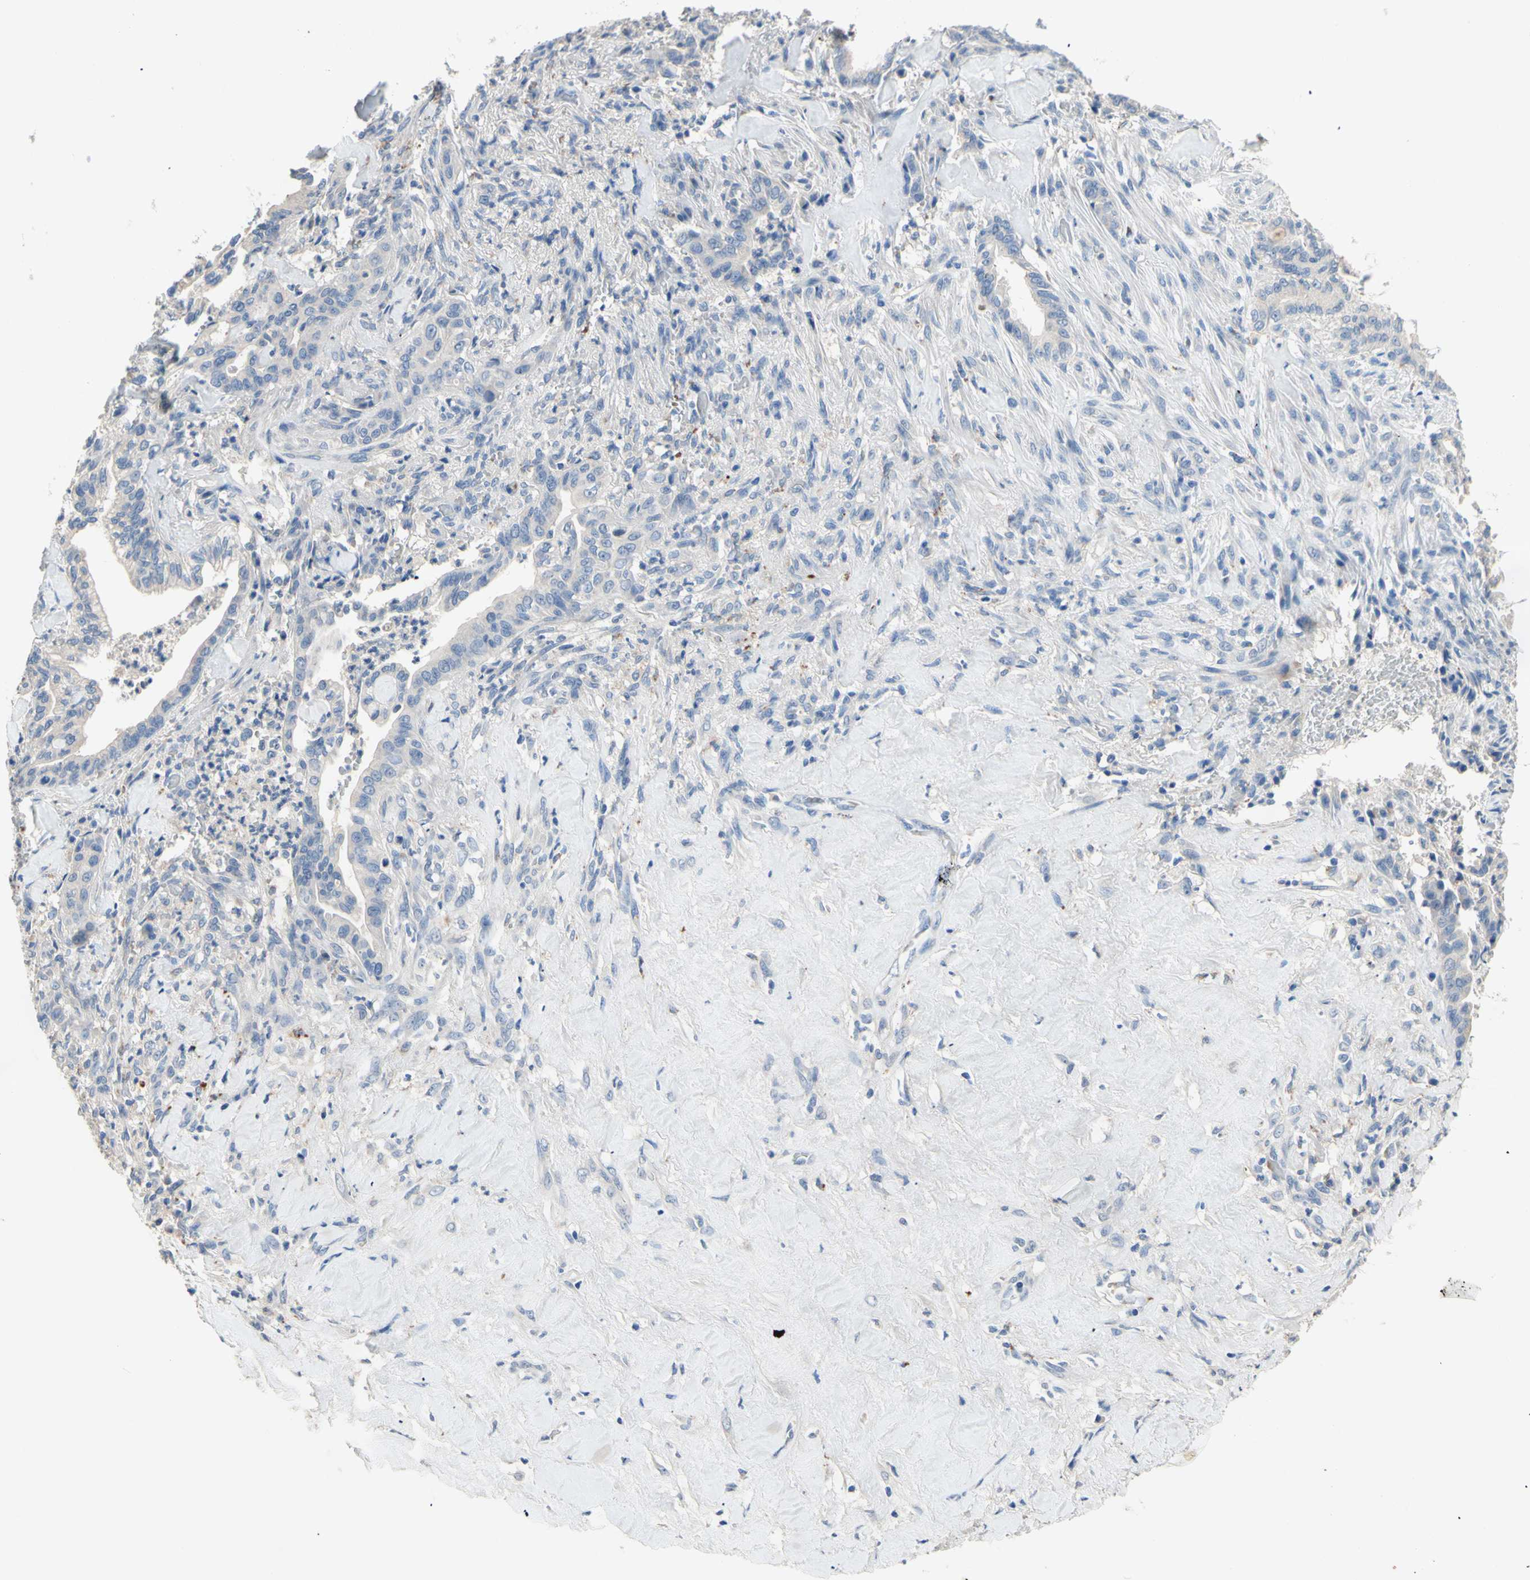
{"staining": {"intensity": "weak", "quantity": "<25%", "location": "cytoplasmic/membranous"}, "tissue": "liver cancer", "cell_type": "Tumor cells", "image_type": "cancer", "snomed": [{"axis": "morphology", "description": "Cholangiocarcinoma"}, {"axis": "topography", "description": "Liver"}], "caption": "High power microscopy photomicrograph of an IHC photomicrograph of cholangiocarcinoma (liver), revealing no significant positivity in tumor cells.", "gene": "CDON", "patient": {"sex": "female", "age": 67}}